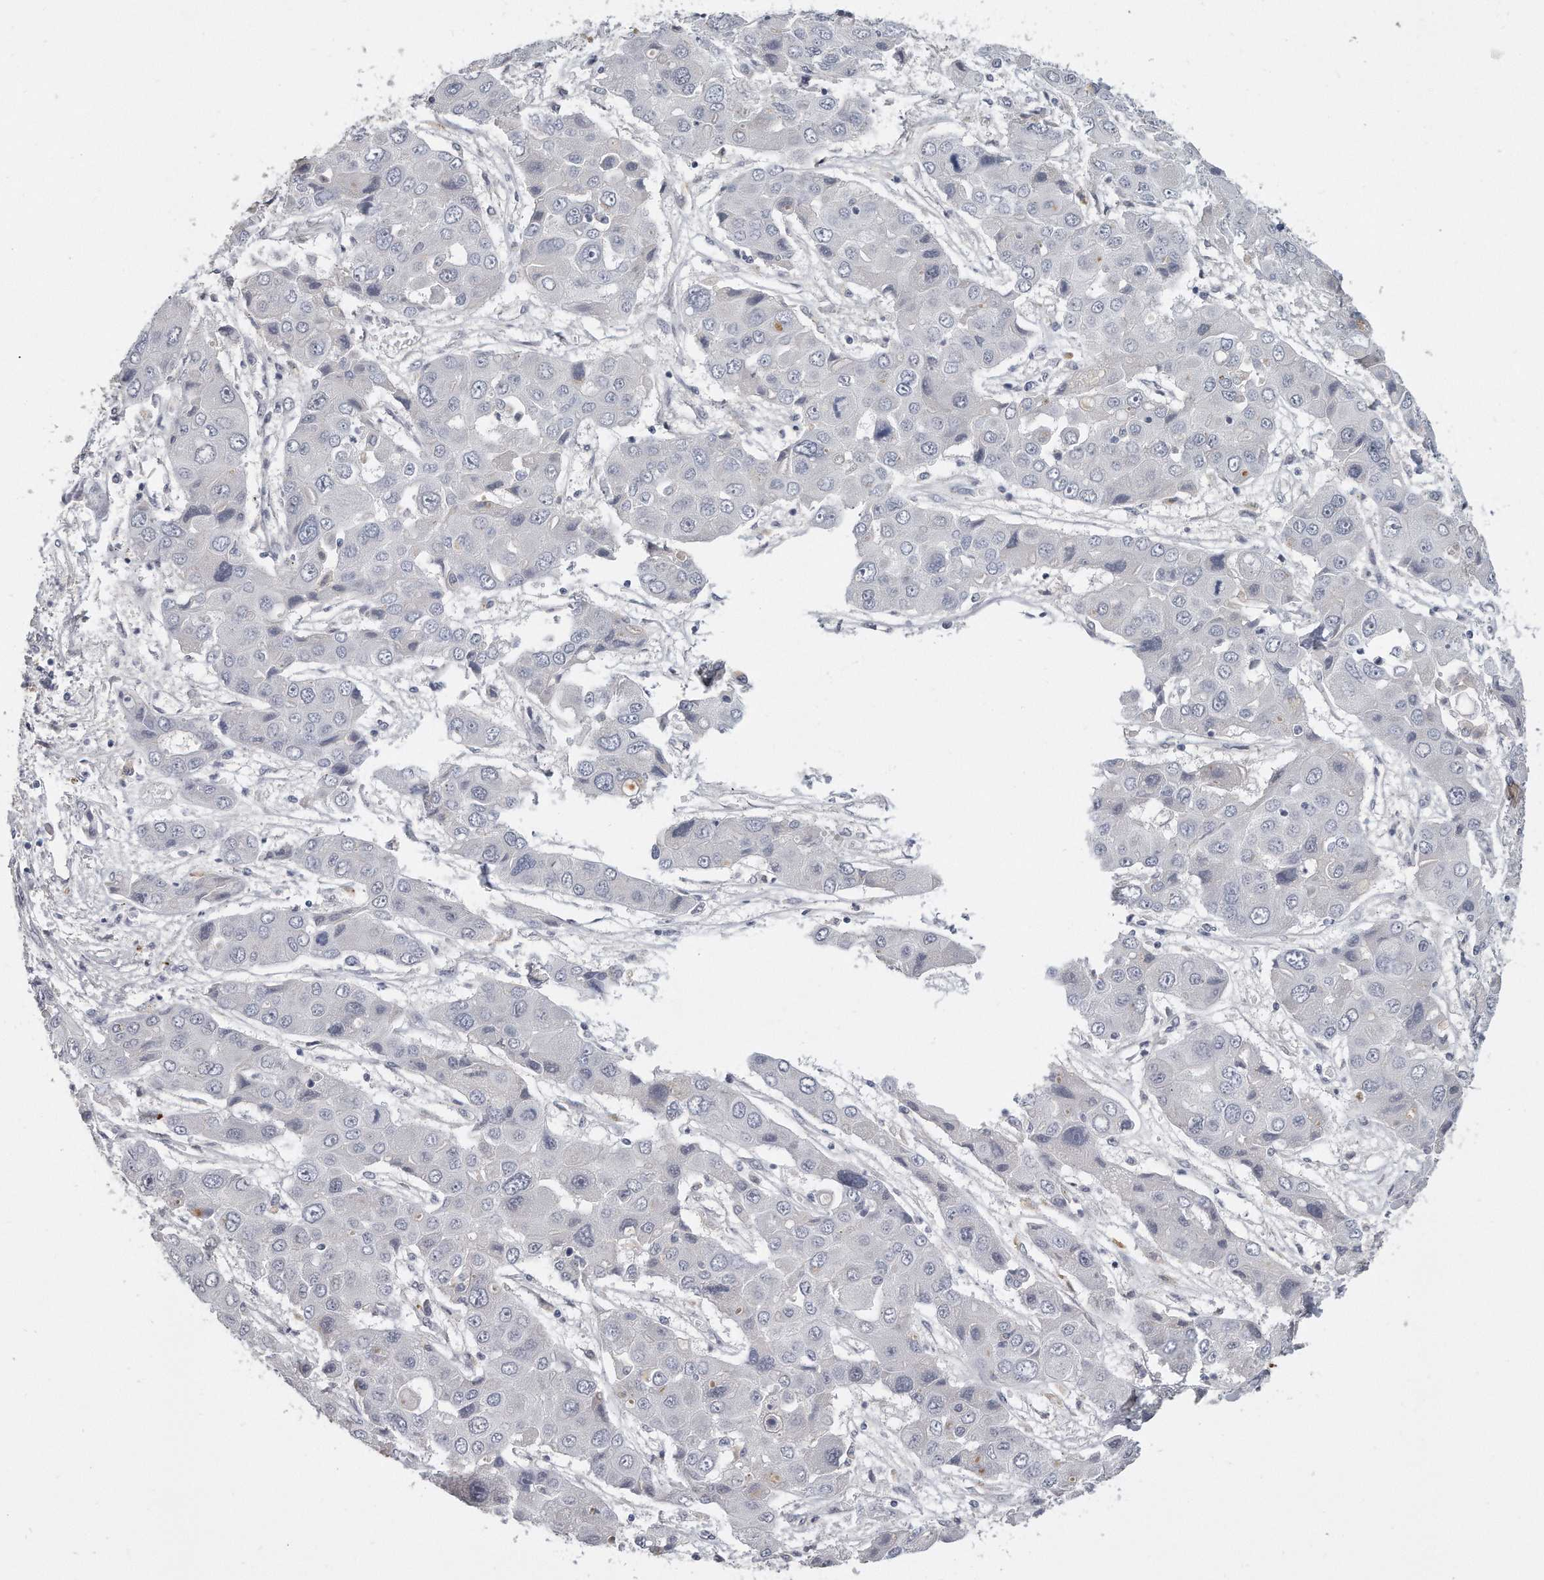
{"staining": {"intensity": "negative", "quantity": "none", "location": "none"}, "tissue": "liver cancer", "cell_type": "Tumor cells", "image_type": "cancer", "snomed": [{"axis": "morphology", "description": "Cholangiocarcinoma"}, {"axis": "topography", "description": "Liver"}], "caption": "A micrograph of human liver cancer (cholangiocarcinoma) is negative for staining in tumor cells.", "gene": "KLHL7", "patient": {"sex": "male", "age": 67}}